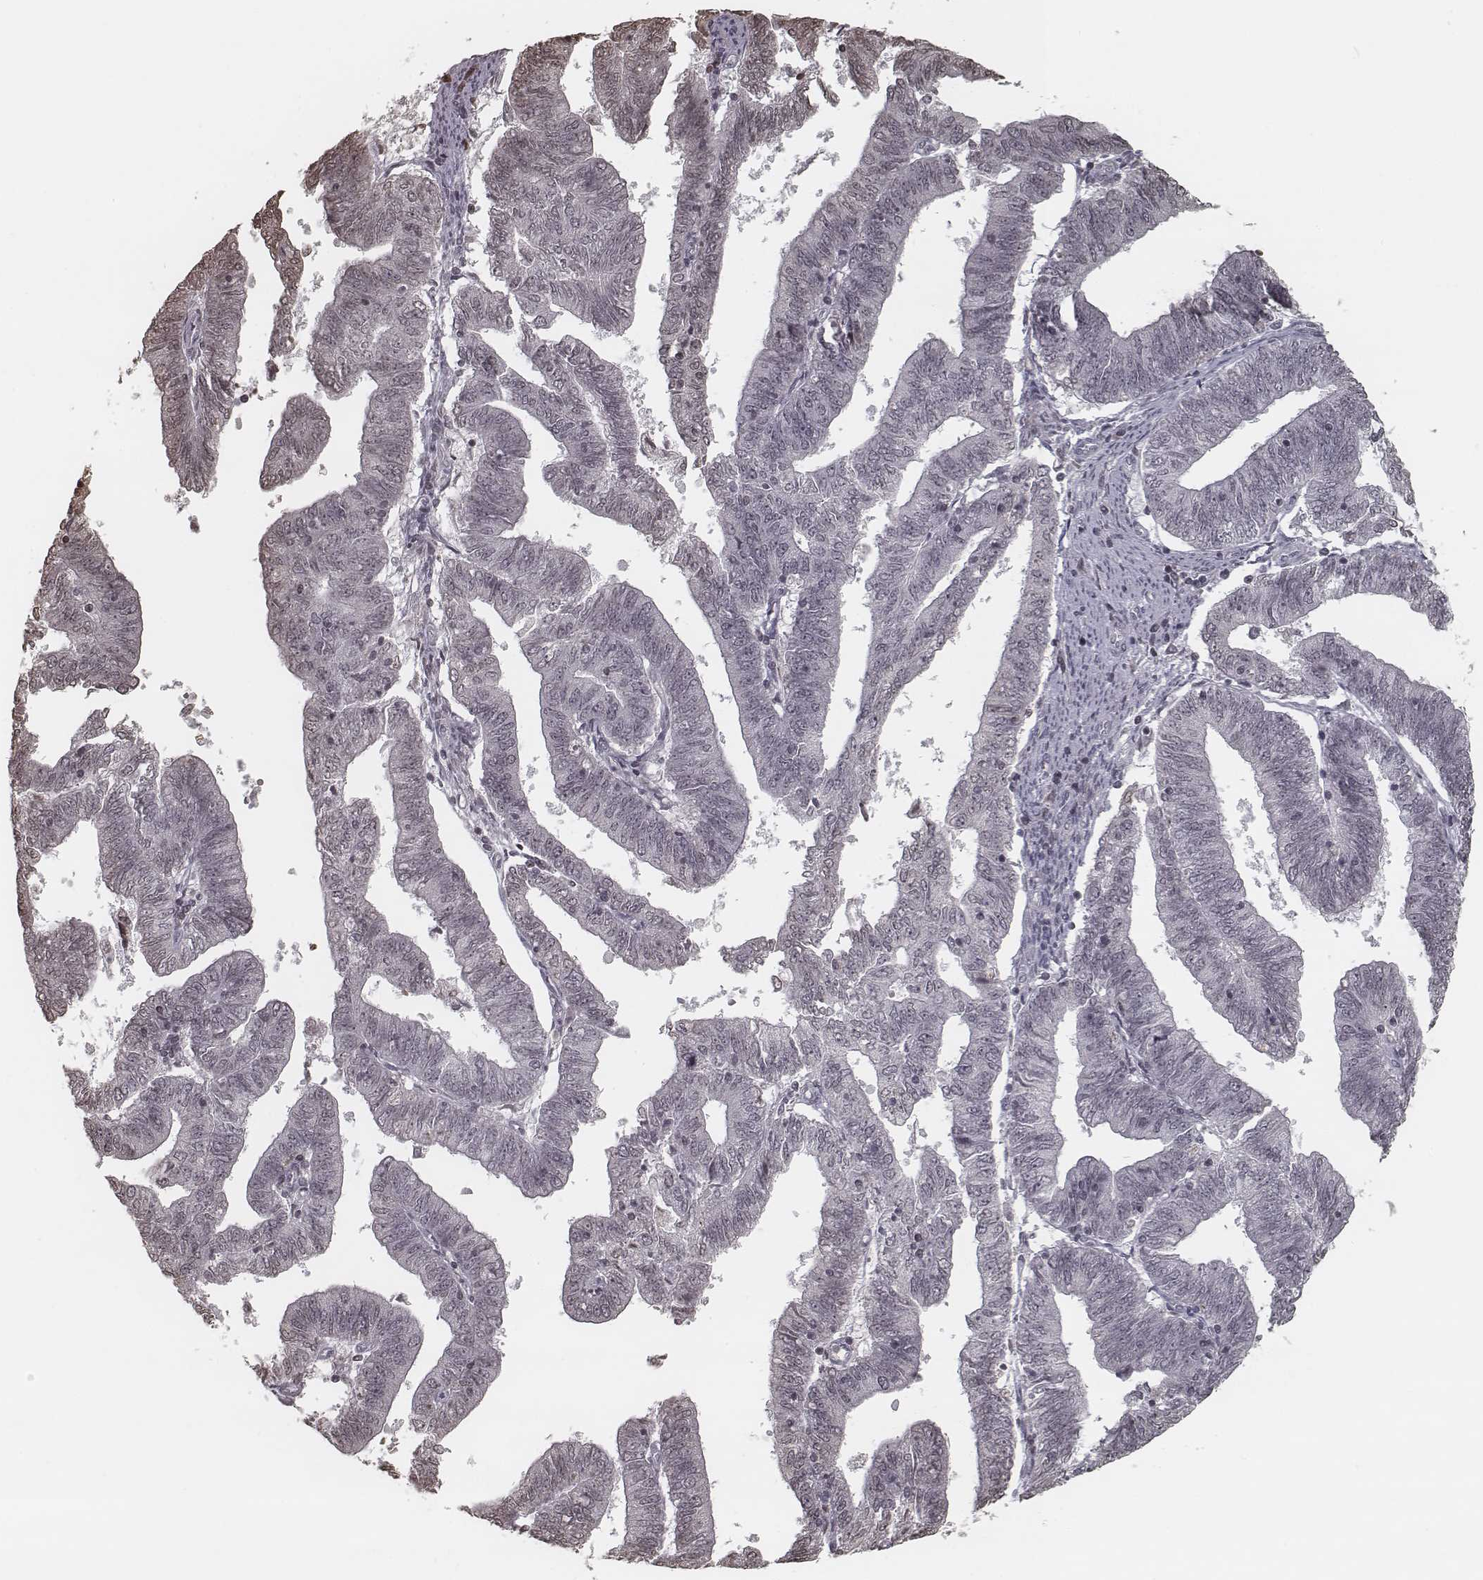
{"staining": {"intensity": "moderate", "quantity": "<25%", "location": "nuclear"}, "tissue": "endometrial cancer", "cell_type": "Tumor cells", "image_type": "cancer", "snomed": [{"axis": "morphology", "description": "Adenocarcinoma, NOS"}, {"axis": "topography", "description": "Endometrium"}], "caption": "Human endometrial cancer stained with a protein marker shows moderate staining in tumor cells.", "gene": "HMGA2", "patient": {"sex": "female", "age": 82}}